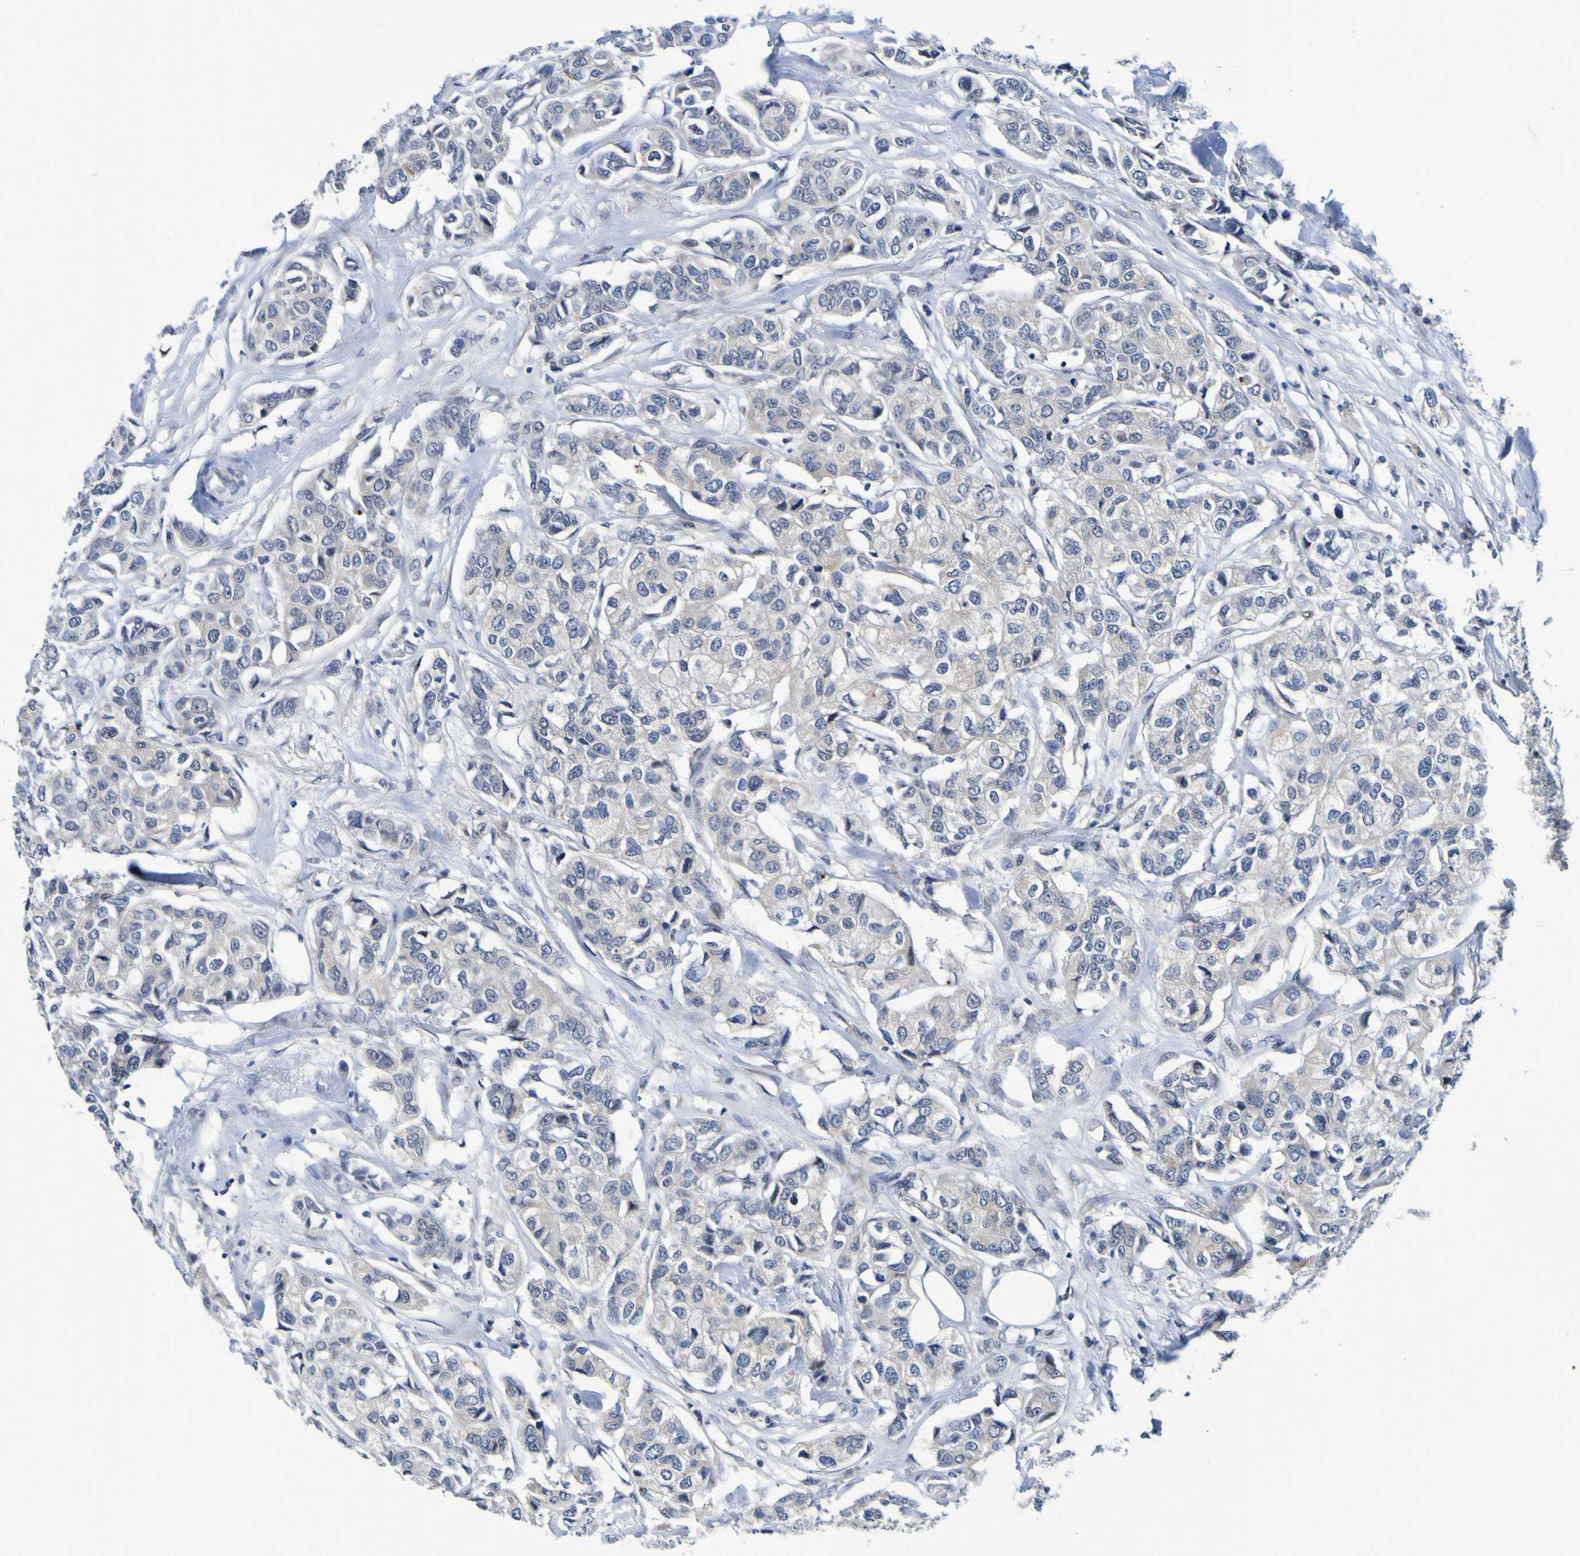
{"staining": {"intensity": "weak", "quantity": "<25%", "location": "cytoplasmic/membranous"}, "tissue": "breast cancer", "cell_type": "Tumor cells", "image_type": "cancer", "snomed": [{"axis": "morphology", "description": "Duct carcinoma"}, {"axis": "topography", "description": "Breast"}], "caption": "The photomicrograph exhibits no significant positivity in tumor cells of breast cancer. (Stains: DAB IHC with hematoxylin counter stain, Microscopy: brightfield microscopy at high magnification).", "gene": "VMA21", "patient": {"sex": "female", "age": 80}}